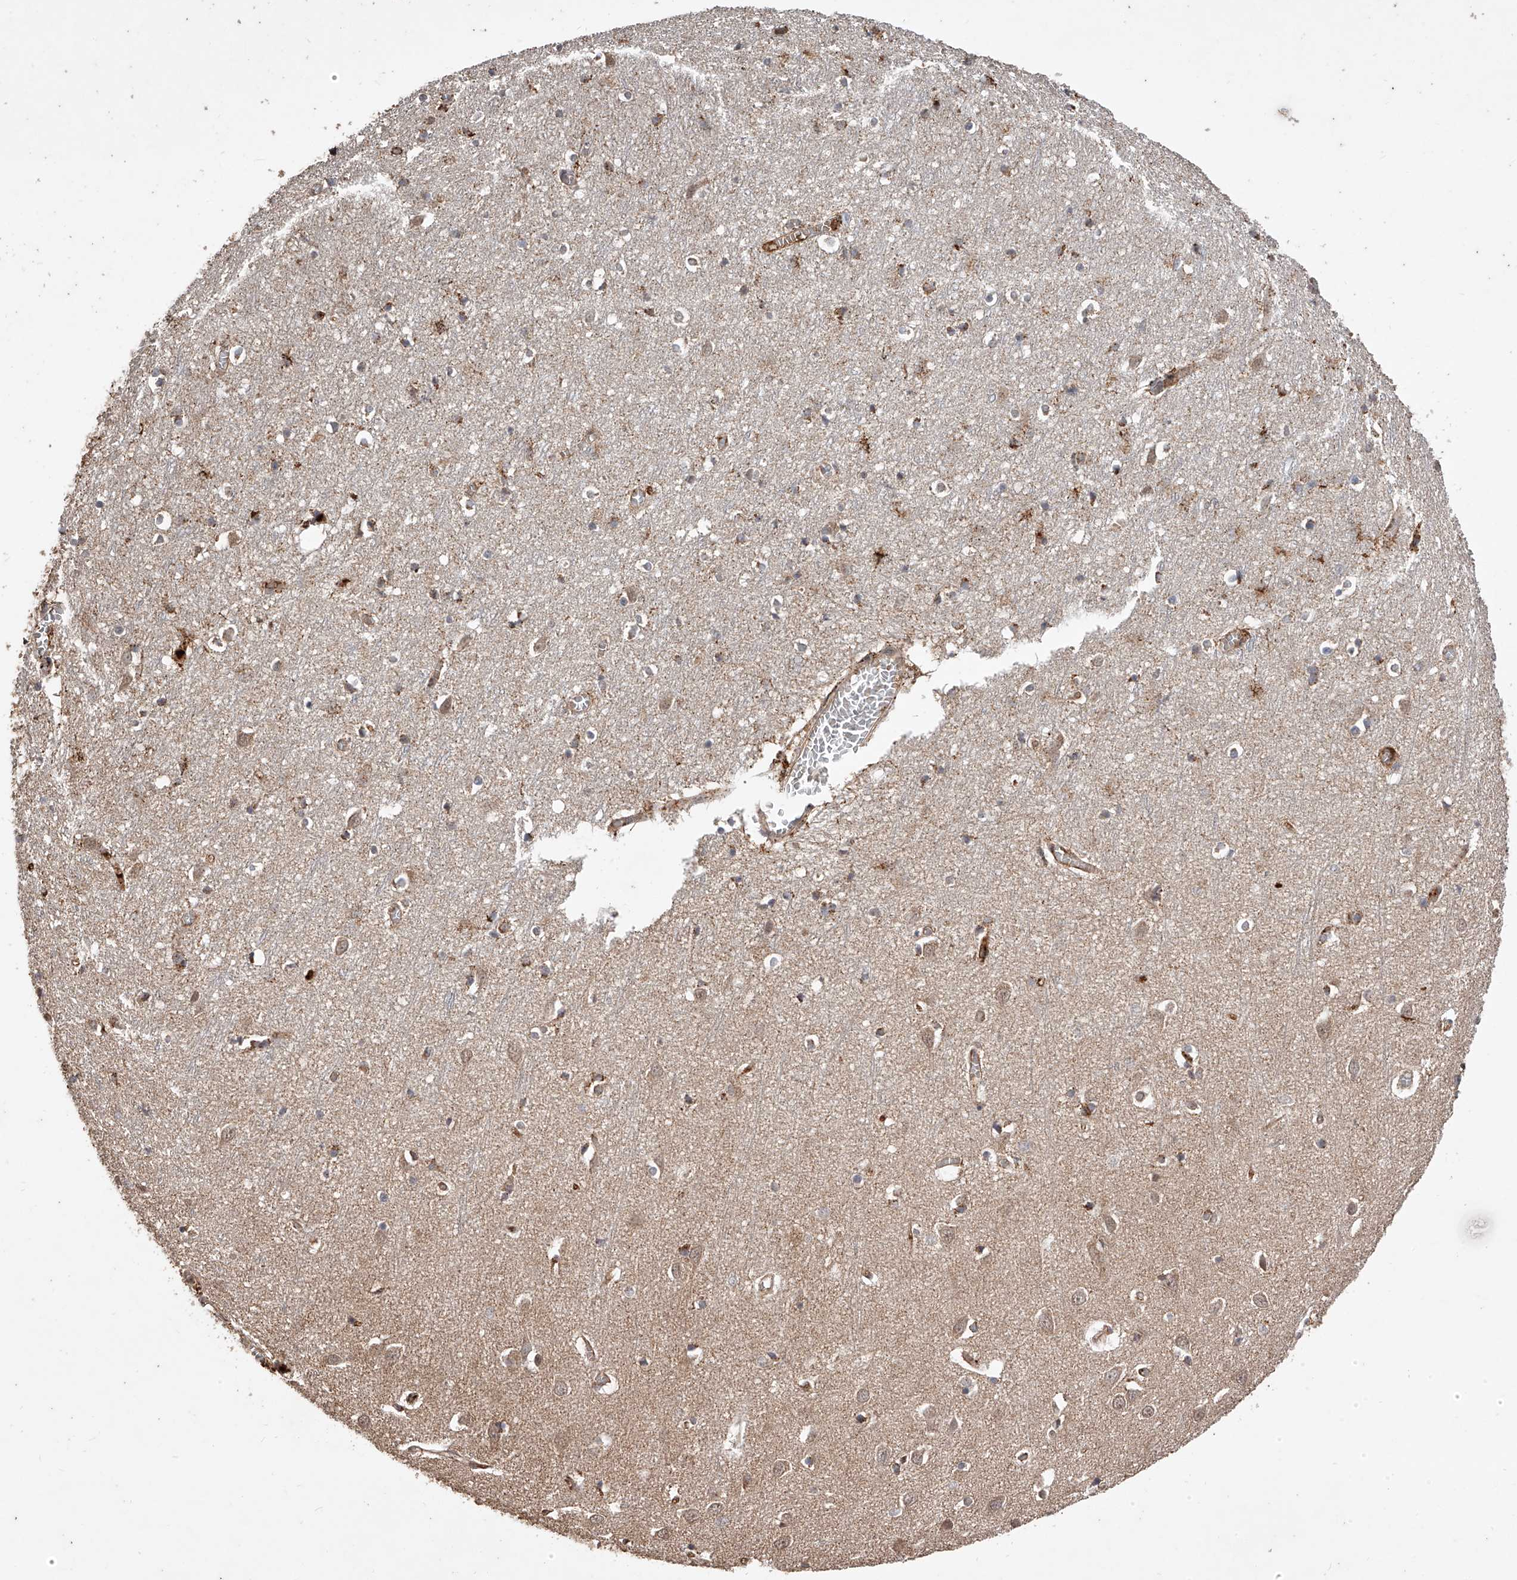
{"staining": {"intensity": "moderate", "quantity": ">75%", "location": "cytoplasmic/membranous"}, "tissue": "cerebral cortex", "cell_type": "Endothelial cells", "image_type": "normal", "snomed": [{"axis": "morphology", "description": "Normal tissue, NOS"}, {"axis": "topography", "description": "Cerebral cortex"}], "caption": "Immunohistochemical staining of unremarkable cerebral cortex shows medium levels of moderate cytoplasmic/membranous staining in approximately >75% of endothelial cells. The protein is shown in brown color, while the nuclei are stained blue.", "gene": "CFAP410", "patient": {"sex": "female", "age": 64}}